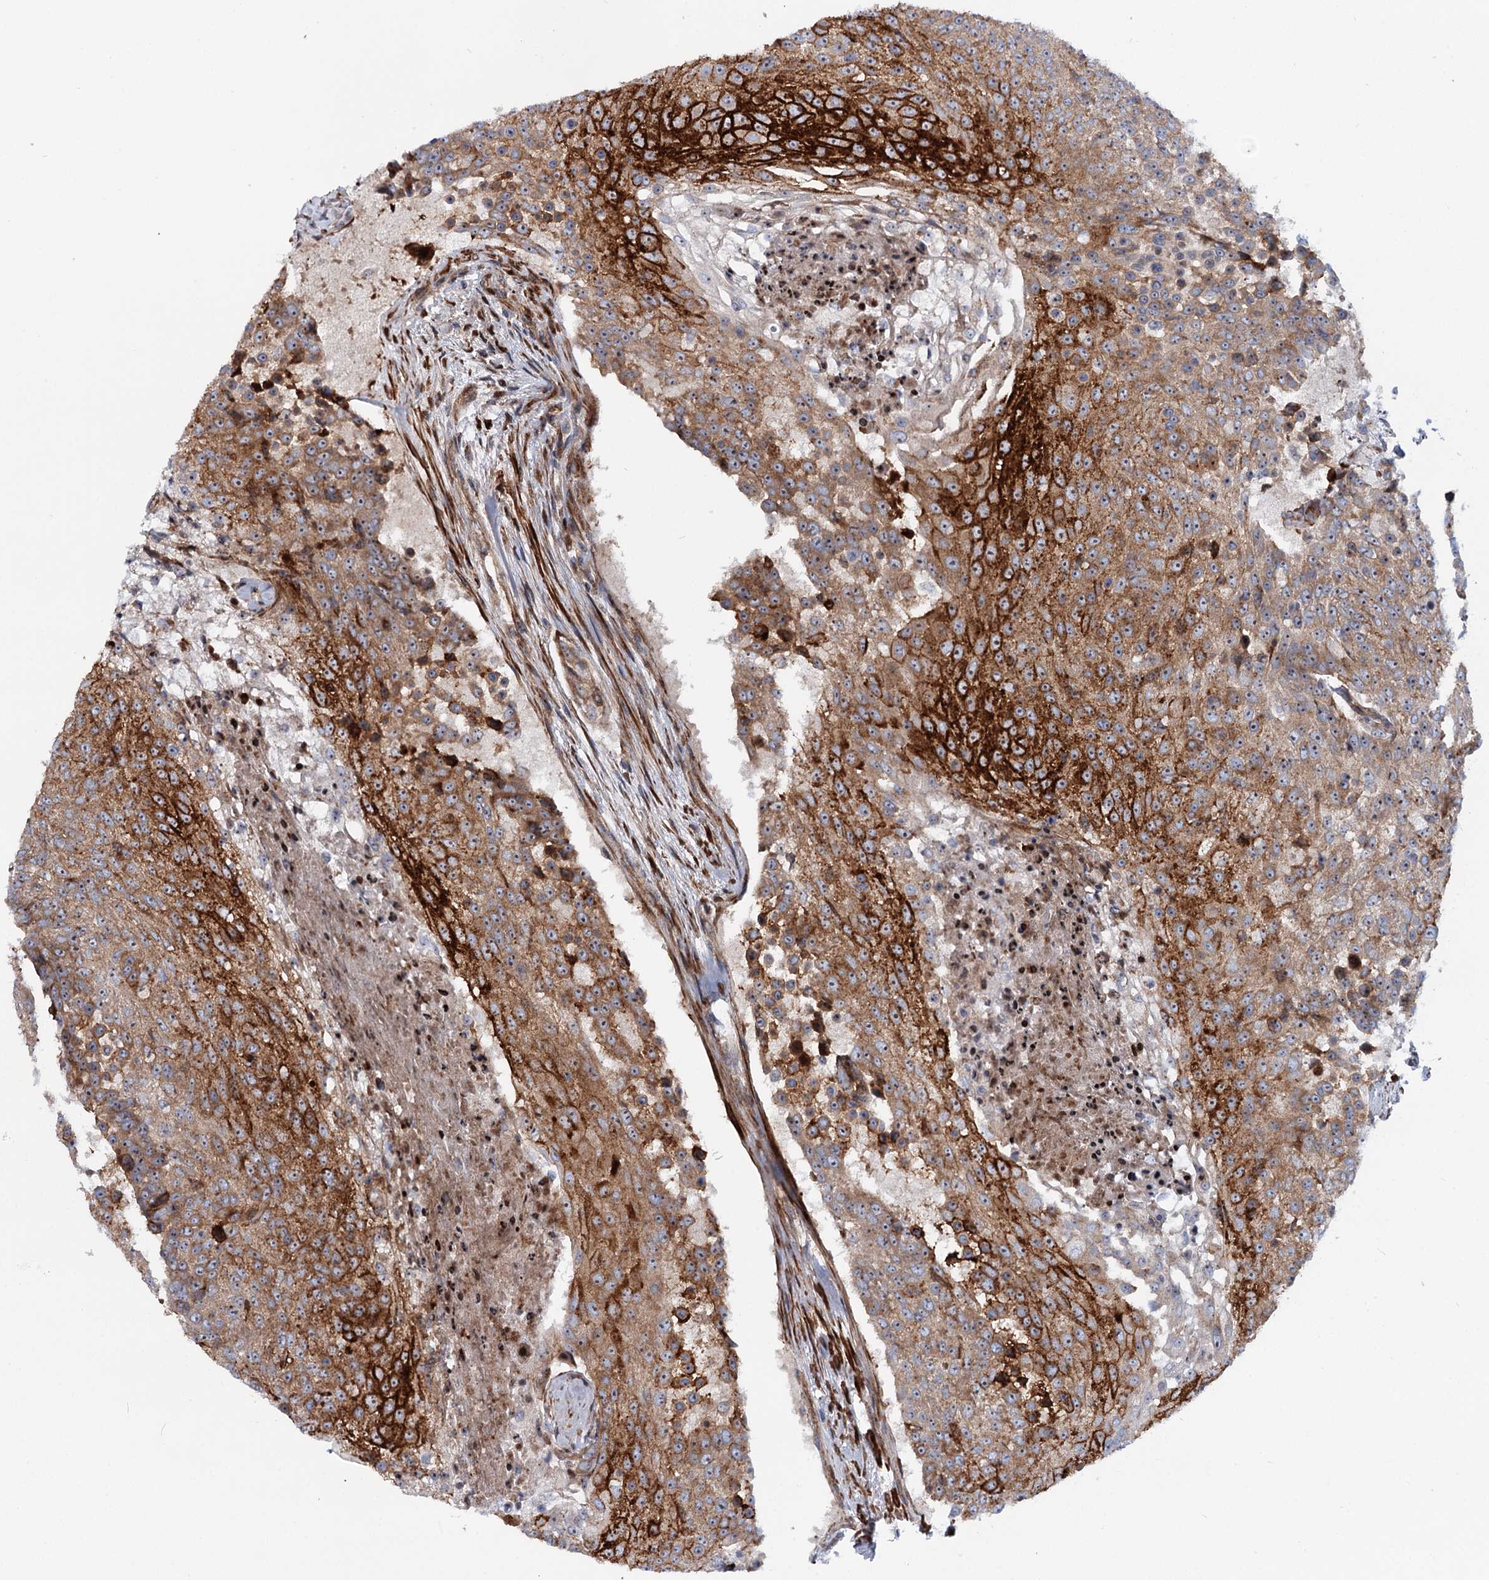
{"staining": {"intensity": "strong", "quantity": "25%-75%", "location": "cytoplasmic/membranous,nuclear"}, "tissue": "urothelial cancer", "cell_type": "Tumor cells", "image_type": "cancer", "snomed": [{"axis": "morphology", "description": "Urothelial carcinoma, High grade"}, {"axis": "topography", "description": "Urinary bladder"}], "caption": "Urothelial carcinoma (high-grade) stained with immunohistochemistry (IHC) reveals strong cytoplasmic/membranous and nuclear expression in about 25%-75% of tumor cells. (IHC, brightfield microscopy, high magnification).", "gene": "THAP9", "patient": {"sex": "female", "age": 63}}